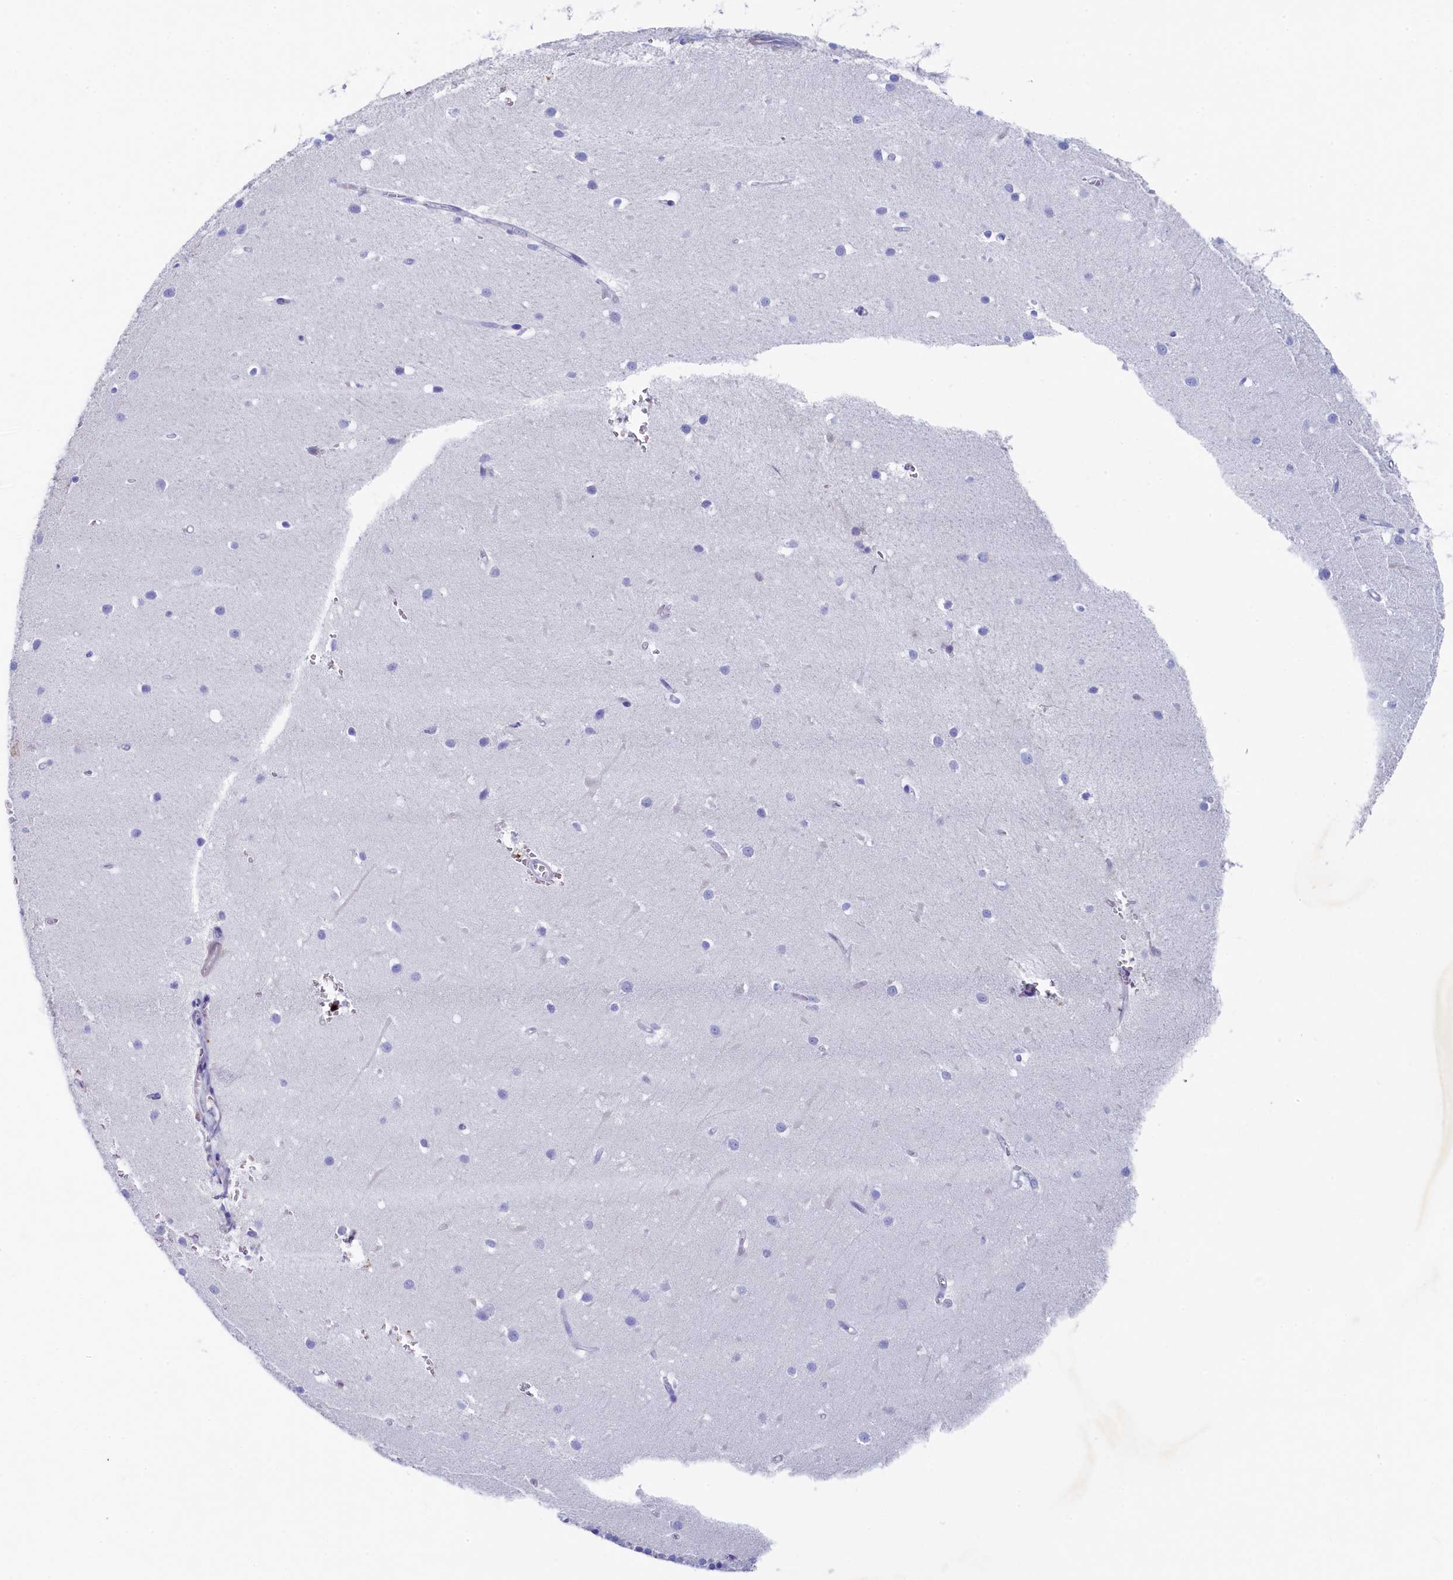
{"staining": {"intensity": "negative", "quantity": "none", "location": "none"}, "tissue": "cerebellum", "cell_type": "Cells in granular layer", "image_type": "normal", "snomed": [{"axis": "morphology", "description": "Normal tissue, NOS"}, {"axis": "topography", "description": "Cerebellum"}], "caption": "Human cerebellum stained for a protein using immunohistochemistry (IHC) displays no positivity in cells in granular layer.", "gene": "GUCA1C", "patient": {"sex": "male", "age": 54}}